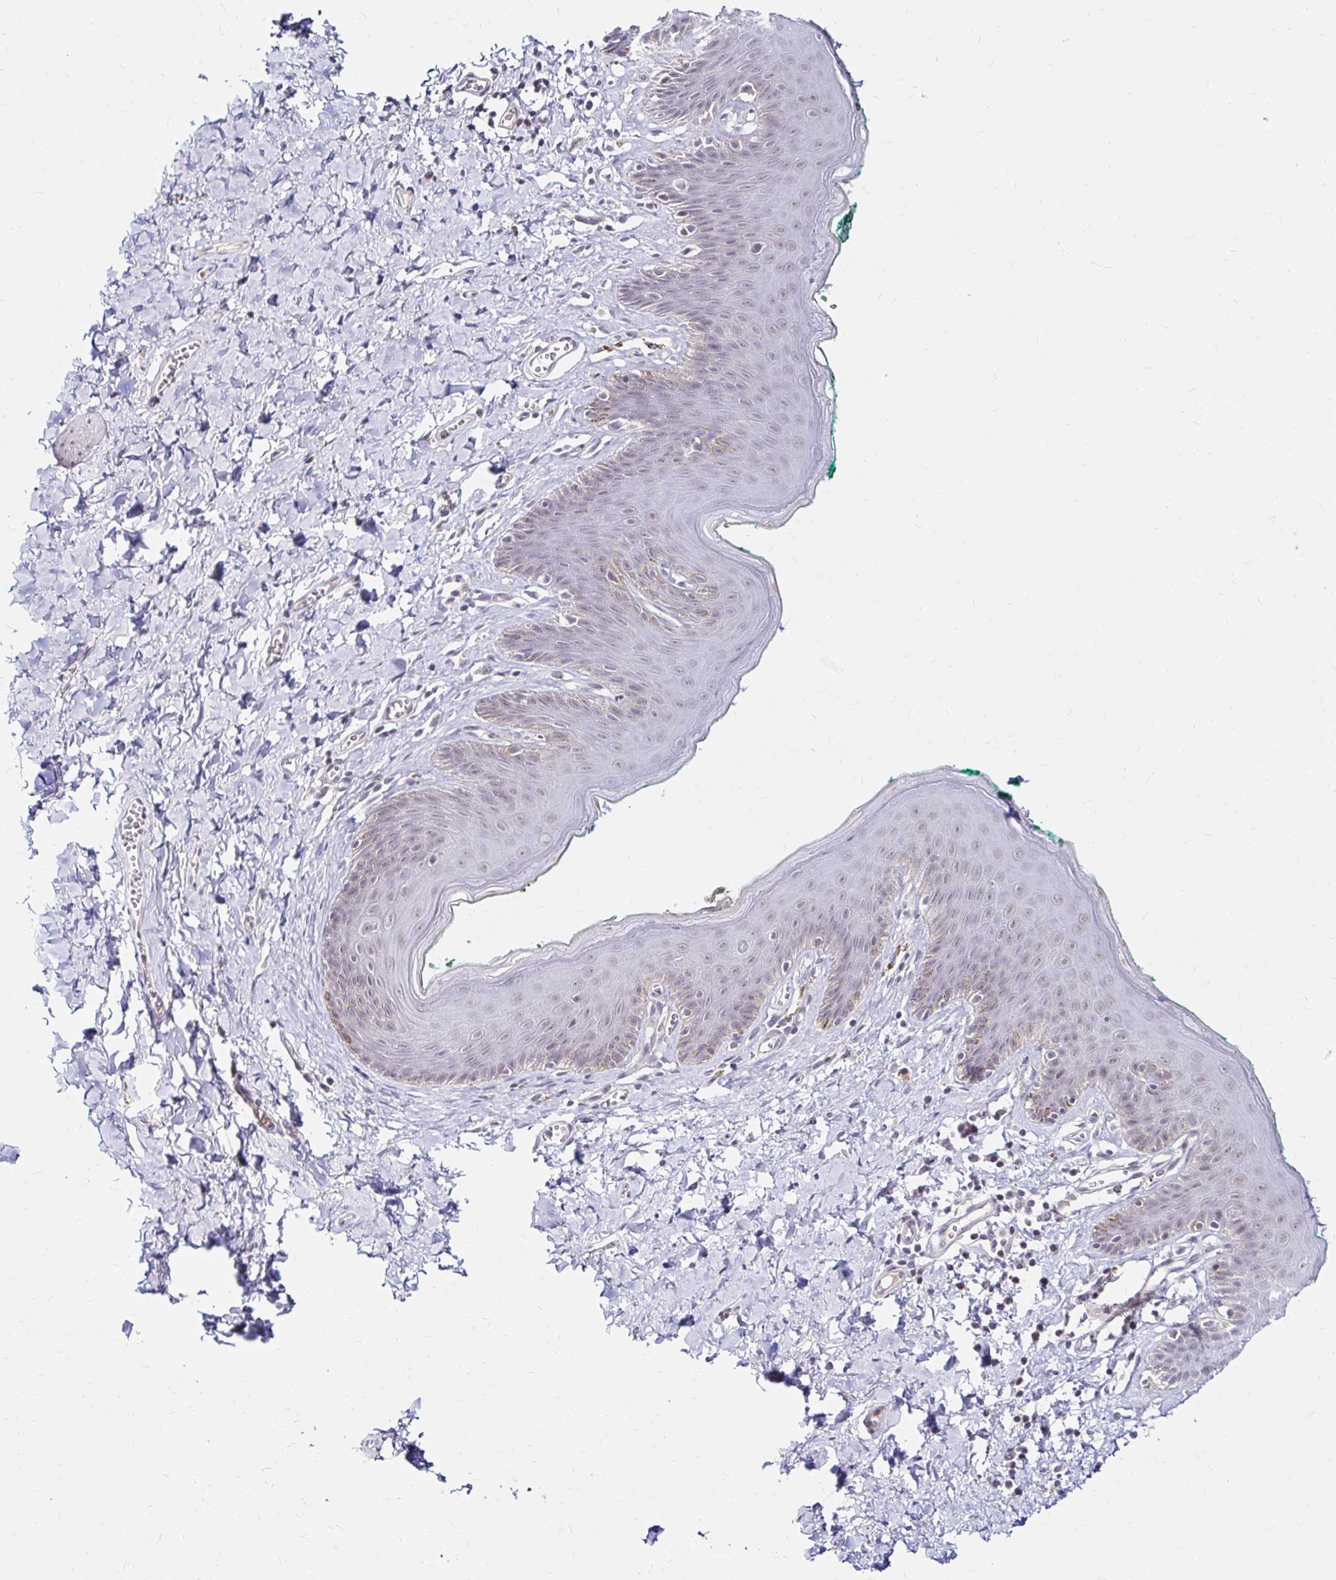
{"staining": {"intensity": "weak", "quantity": "<25%", "location": "cytoplasmic/membranous,nuclear"}, "tissue": "skin", "cell_type": "Epidermal cells", "image_type": "normal", "snomed": [{"axis": "morphology", "description": "Normal tissue, NOS"}, {"axis": "topography", "description": "Vulva"}, {"axis": "topography", "description": "Peripheral nerve tissue"}], "caption": "An immunohistochemistry histopathology image of unremarkable skin is shown. There is no staining in epidermal cells of skin.", "gene": "GUCY1A1", "patient": {"sex": "female", "age": 66}}